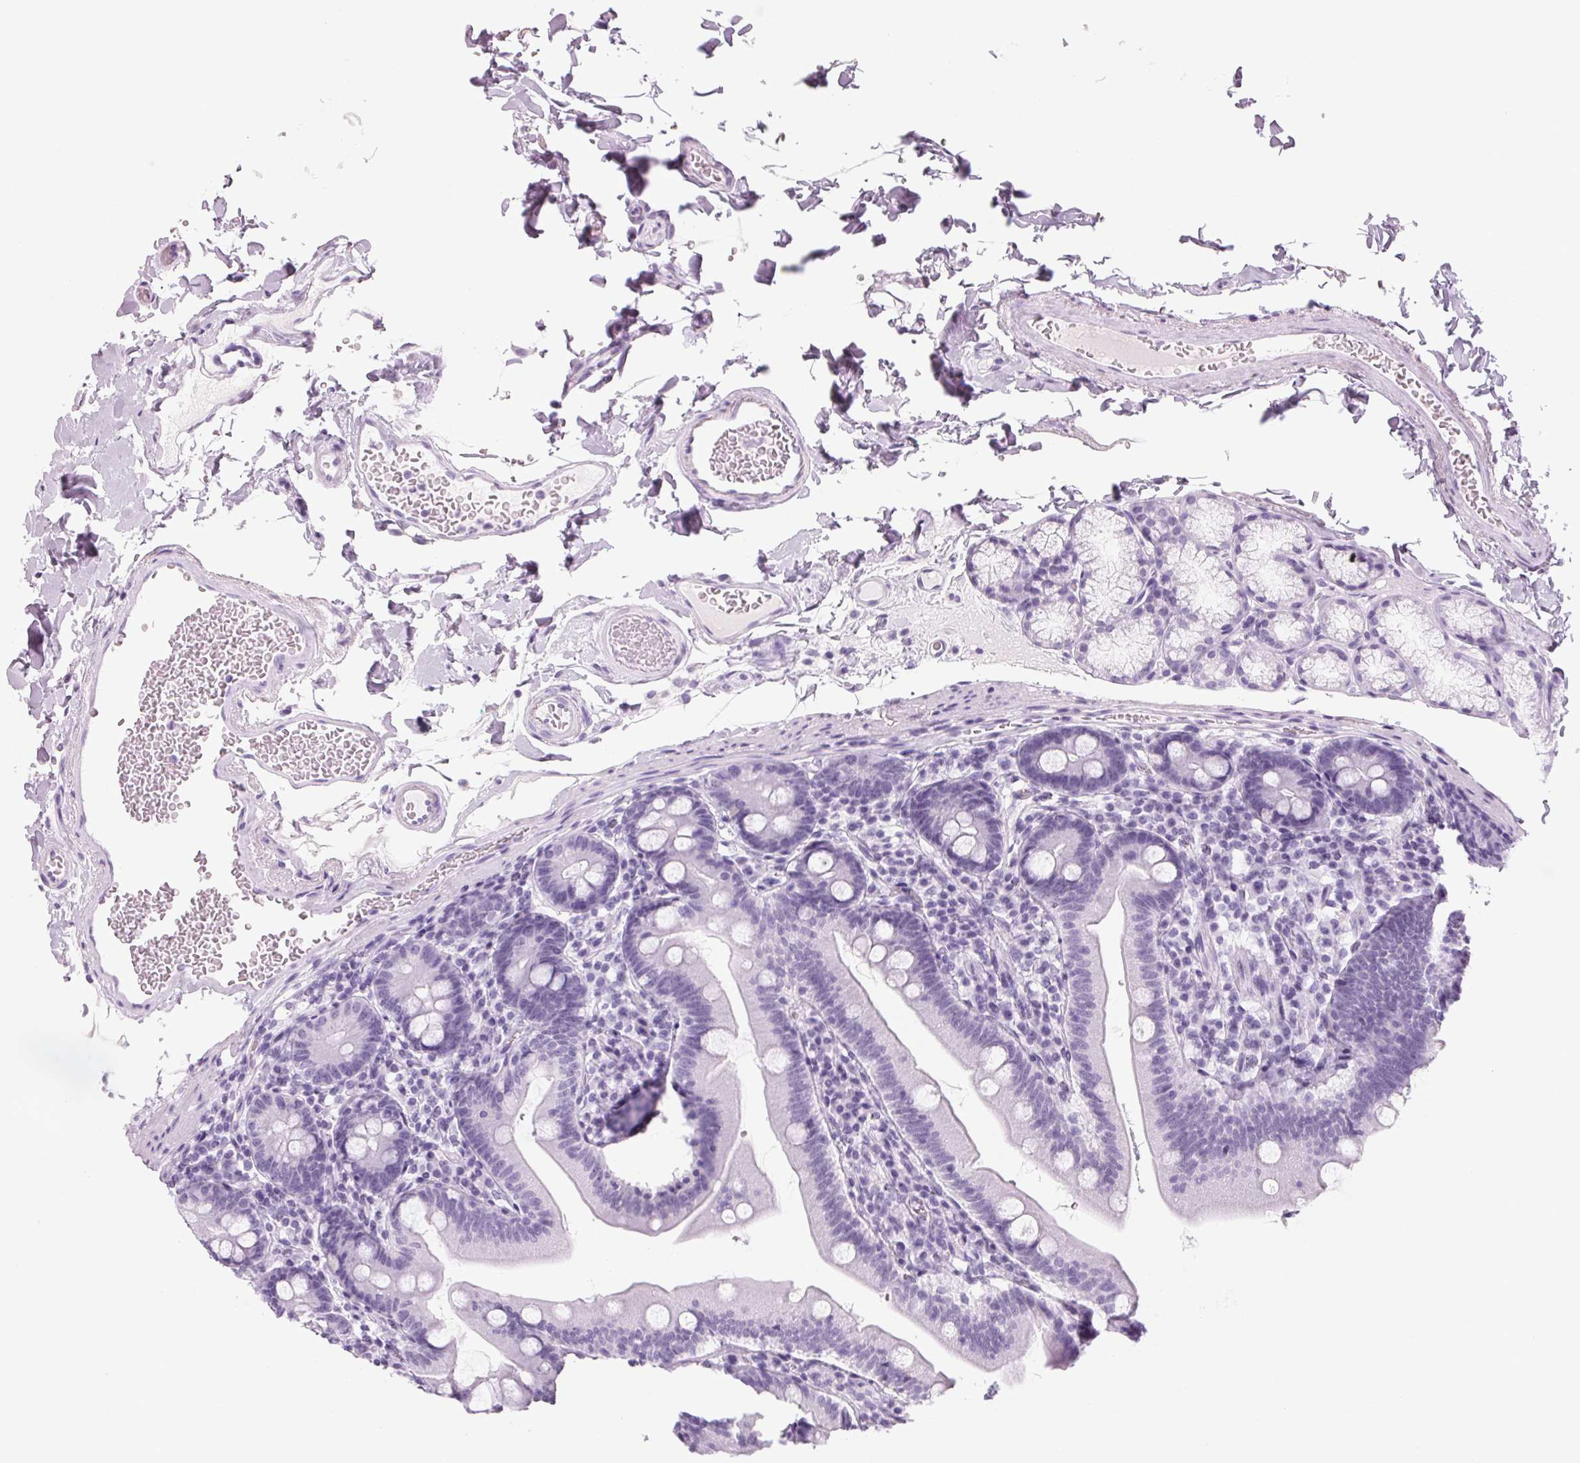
{"staining": {"intensity": "negative", "quantity": "none", "location": "none"}, "tissue": "duodenum", "cell_type": "Glandular cells", "image_type": "normal", "snomed": [{"axis": "morphology", "description": "Normal tissue, NOS"}, {"axis": "topography", "description": "Duodenum"}], "caption": "Human duodenum stained for a protein using immunohistochemistry (IHC) reveals no staining in glandular cells.", "gene": "ADAM20", "patient": {"sex": "female", "age": 67}}